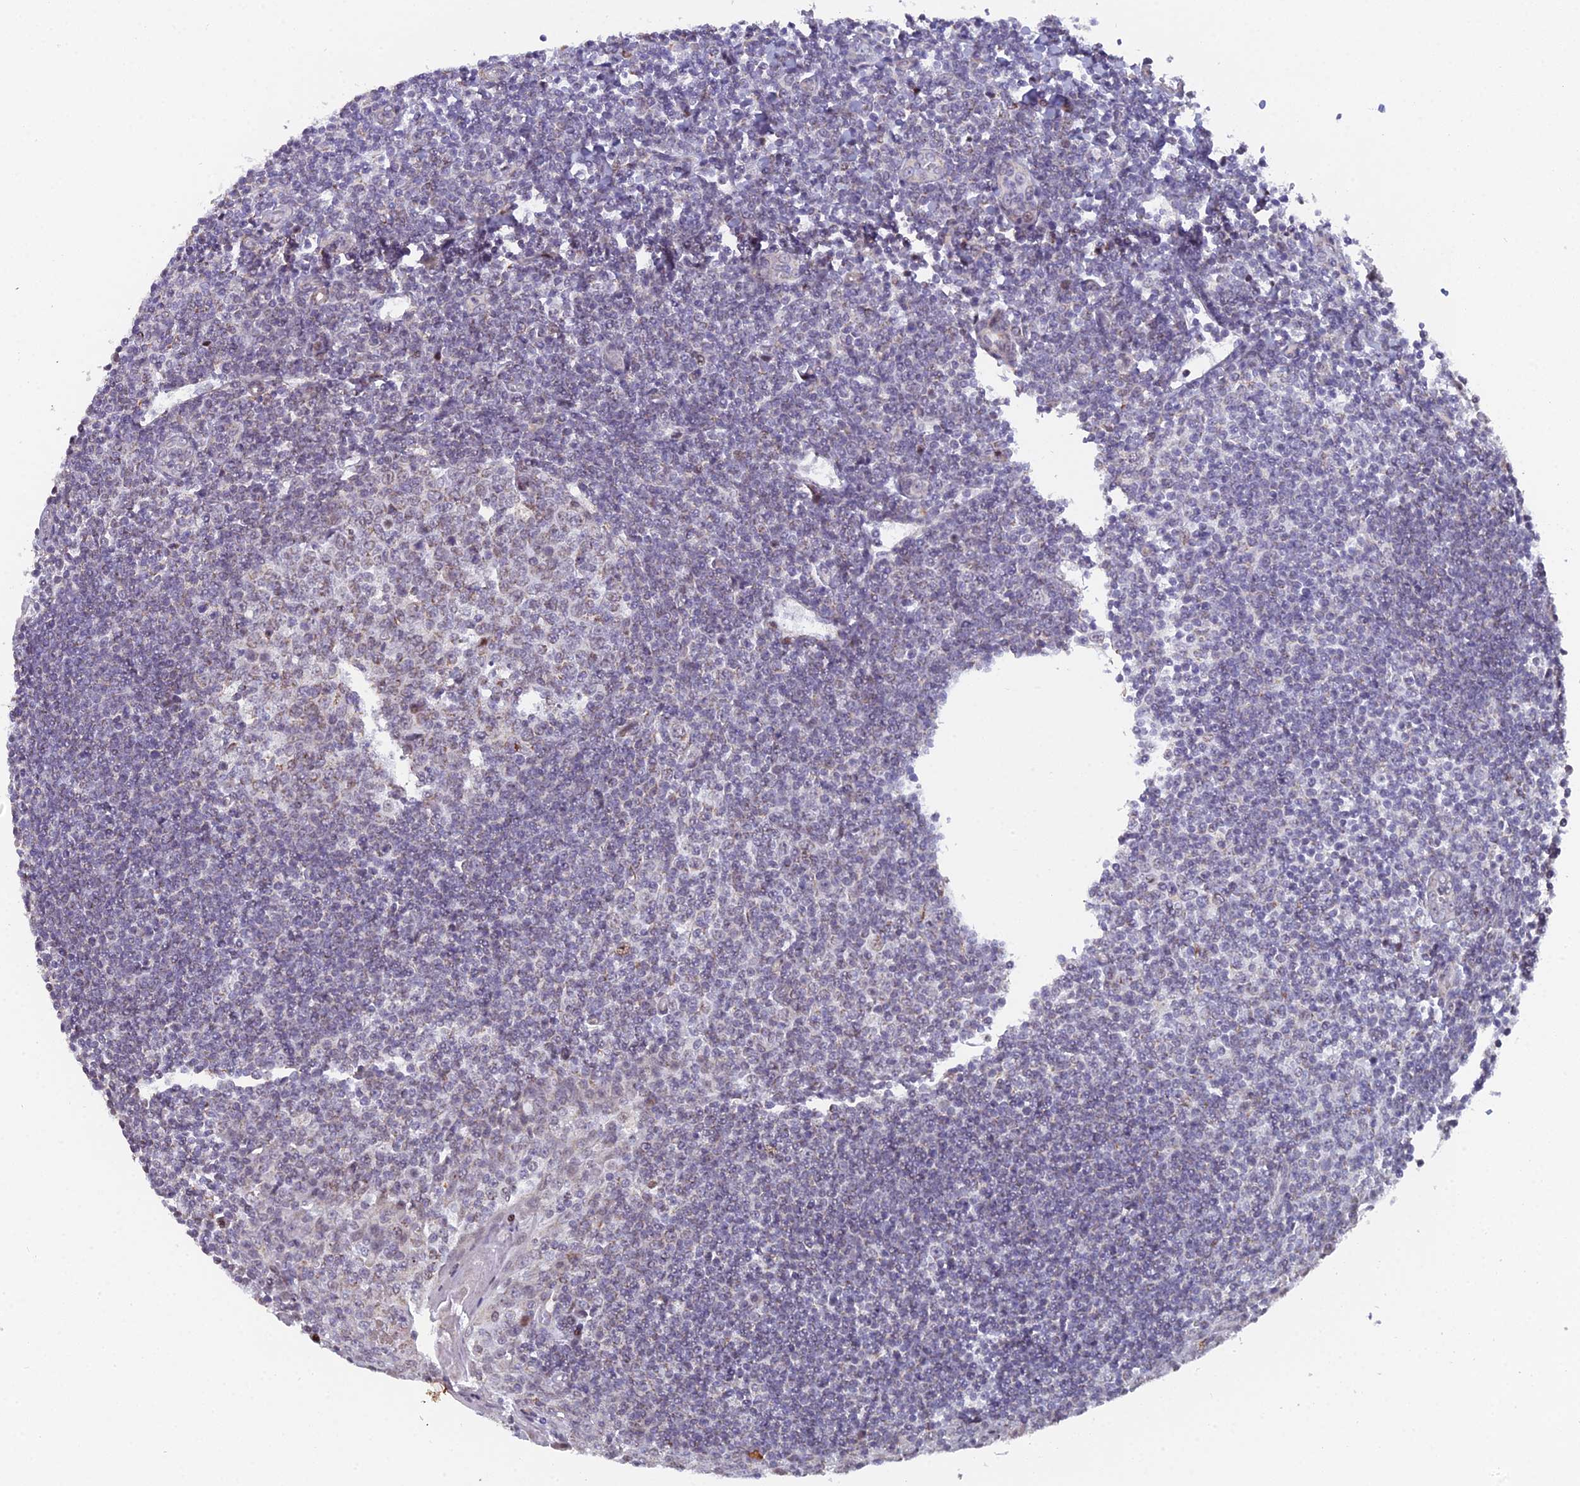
{"staining": {"intensity": "weak", "quantity": "<25%", "location": "nuclear"}, "tissue": "tonsil", "cell_type": "Germinal center cells", "image_type": "normal", "snomed": [{"axis": "morphology", "description": "Normal tissue, NOS"}, {"axis": "topography", "description": "Tonsil"}], "caption": "An IHC histopathology image of unremarkable tonsil is shown. There is no staining in germinal center cells of tonsil. (DAB IHC visualized using brightfield microscopy, high magnification).", "gene": "XKR9", "patient": {"sex": "male", "age": 27}}